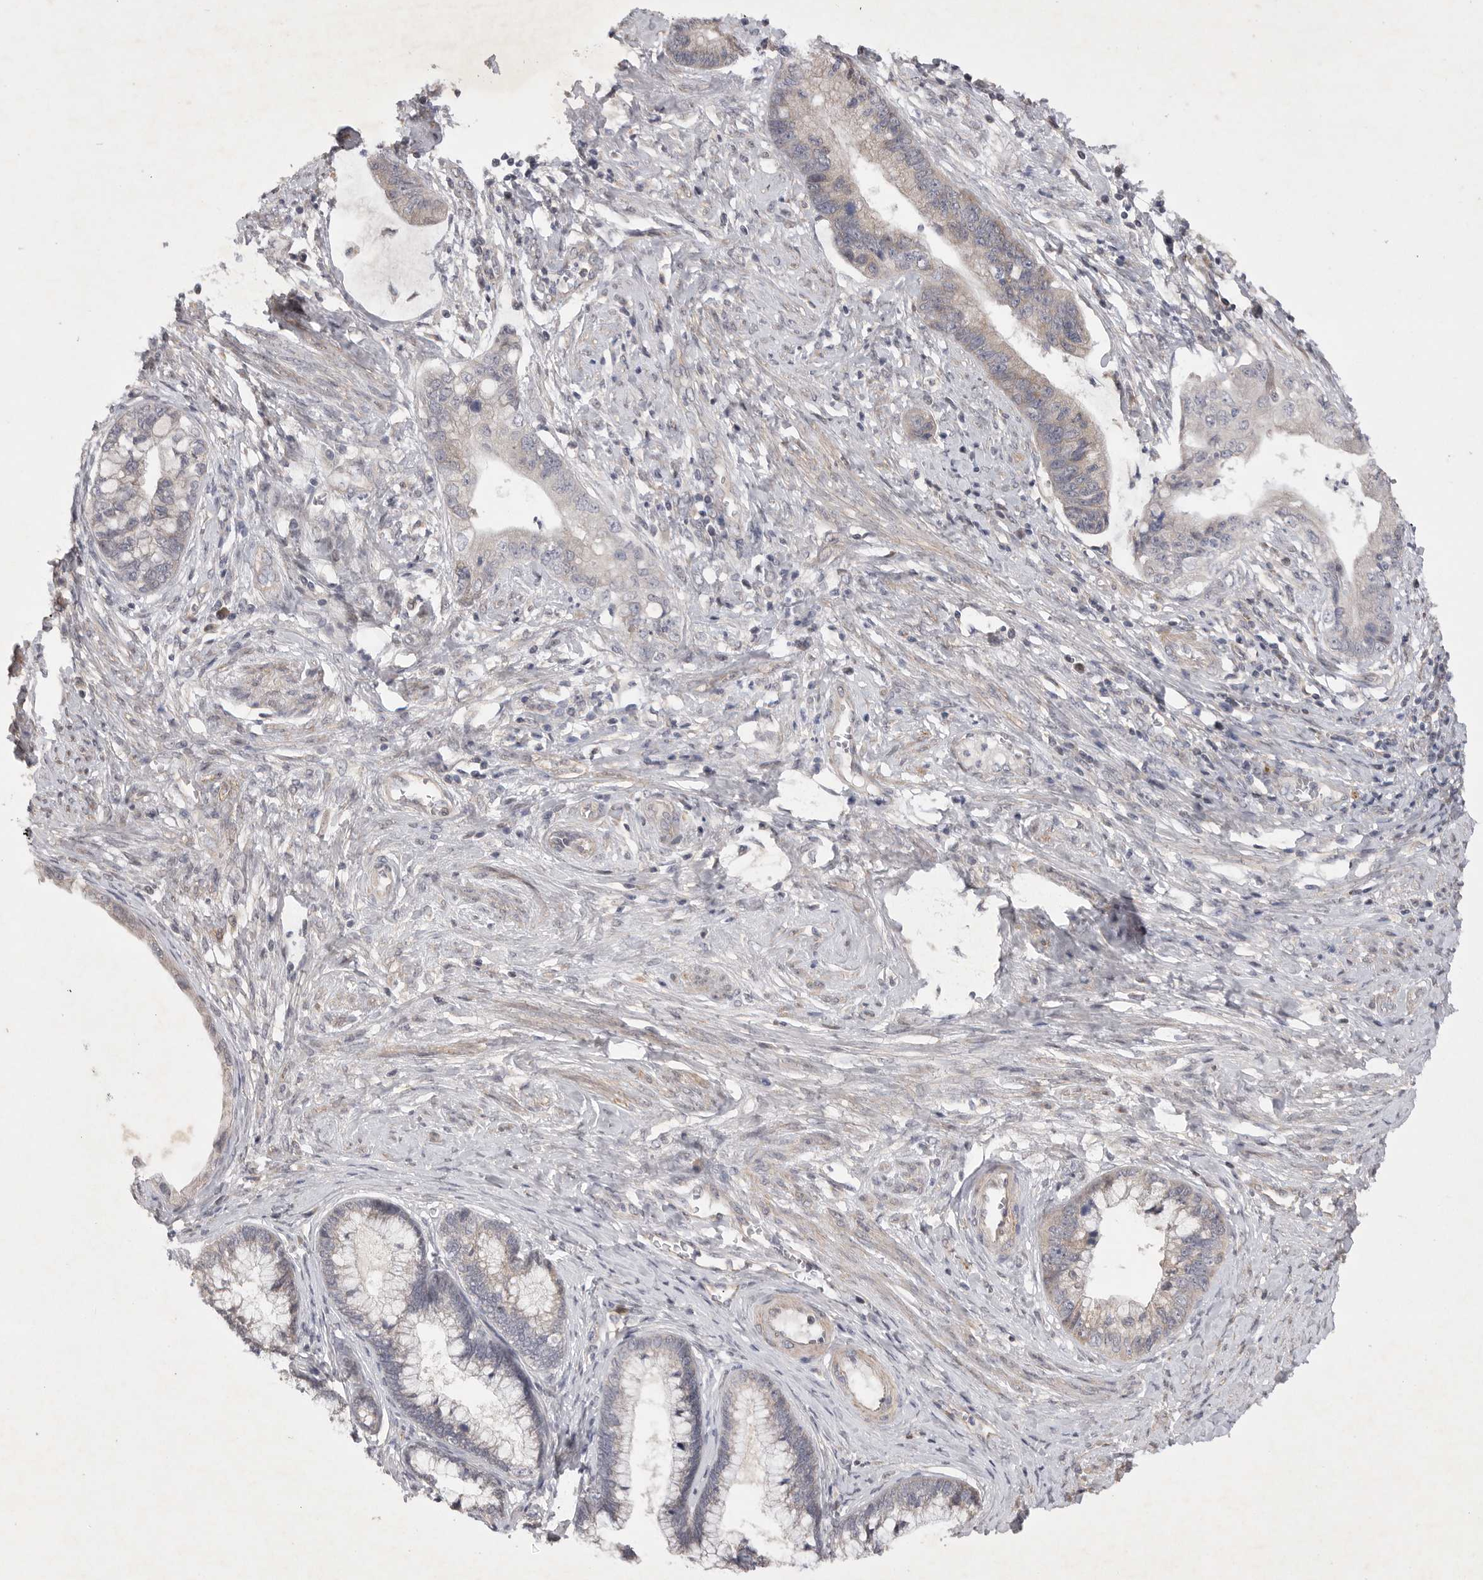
{"staining": {"intensity": "negative", "quantity": "none", "location": "none"}, "tissue": "cervical cancer", "cell_type": "Tumor cells", "image_type": "cancer", "snomed": [{"axis": "morphology", "description": "Adenocarcinoma, NOS"}, {"axis": "topography", "description": "Cervix"}], "caption": "A histopathology image of adenocarcinoma (cervical) stained for a protein reveals no brown staining in tumor cells.", "gene": "EDEM3", "patient": {"sex": "female", "age": 44}}